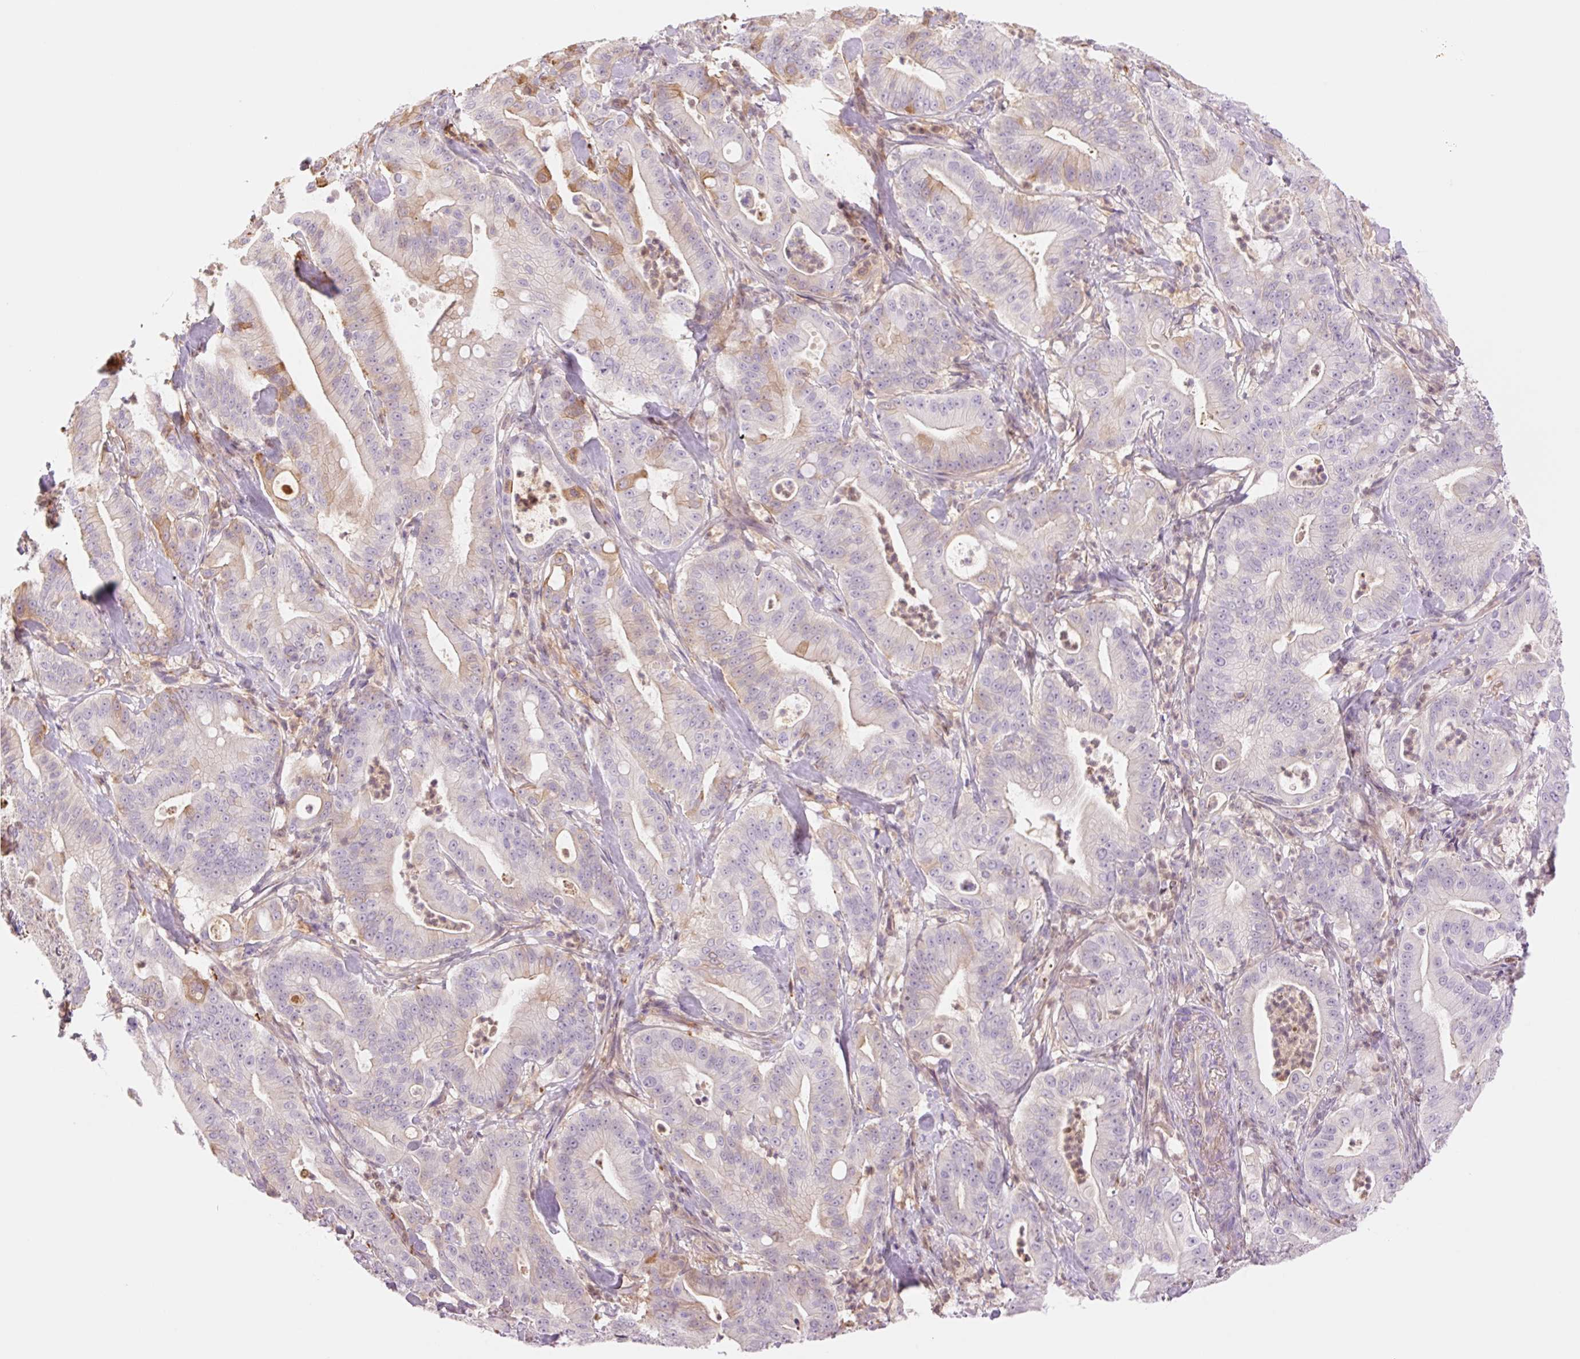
{"staining": {"intensity": "moderate", "quantity": "<25%", "location": "cytoplasmic/membranous"}, "tissue": "pancreatic cancer", "cell_type": "Tumor cells", "image_type": "cancer", "snomed": [{"axis": "morphology", "description": "Adenocarcinoma, NOS"}, {"axis": "topography", "description": "Pancreas"}], "caption": "Approximately <25% of tumor cells in human pancreatic adenocarcinoma exhibit moderate cytoplasmic/membranous protein positivity as visualized by brown immunohistochemical staining.", "gene": "HEBP1", "patient": {"sex": "male", "age": 71}}